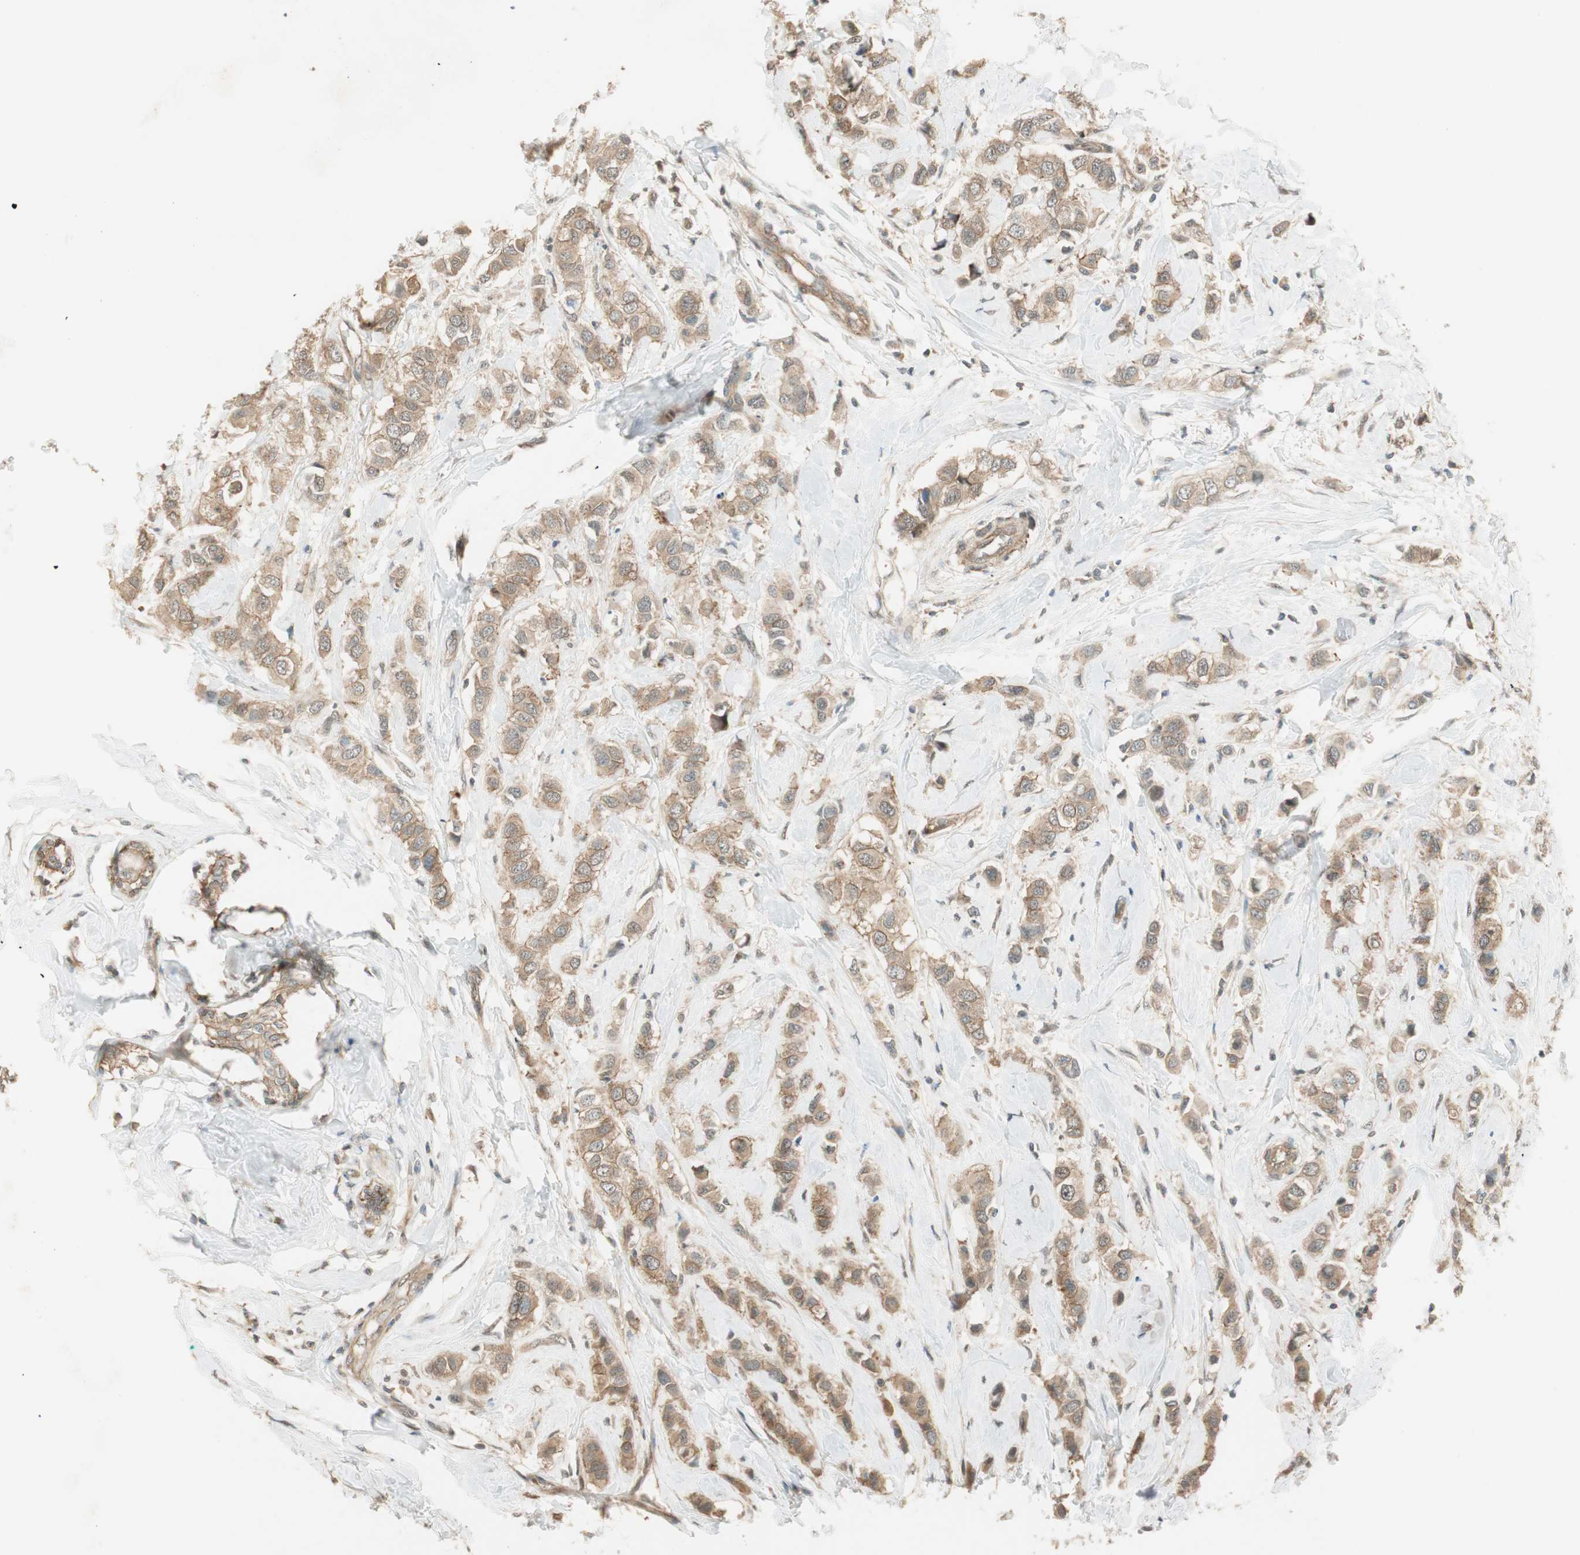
{"staining": {"intensity": "moderate", "quantity": ">75%", "location": "cytoplasmic/membranous"}, "tissue": "breast cancer", "cell_type": "Tumor cells", "image_type": "cancer", "snomed": [{"axis": "morphology", "description": "Duct carcinoma"}, {"axis": "topography", "description": "Breast"}], "caption": "Protein expression analysis of human breast cancer reveals moderate cytoplasmic/membranous positivity in approximately >75% of tumor cells.", "gene": "PSMD8", "patient": {"sex": "female", "age": 50}}